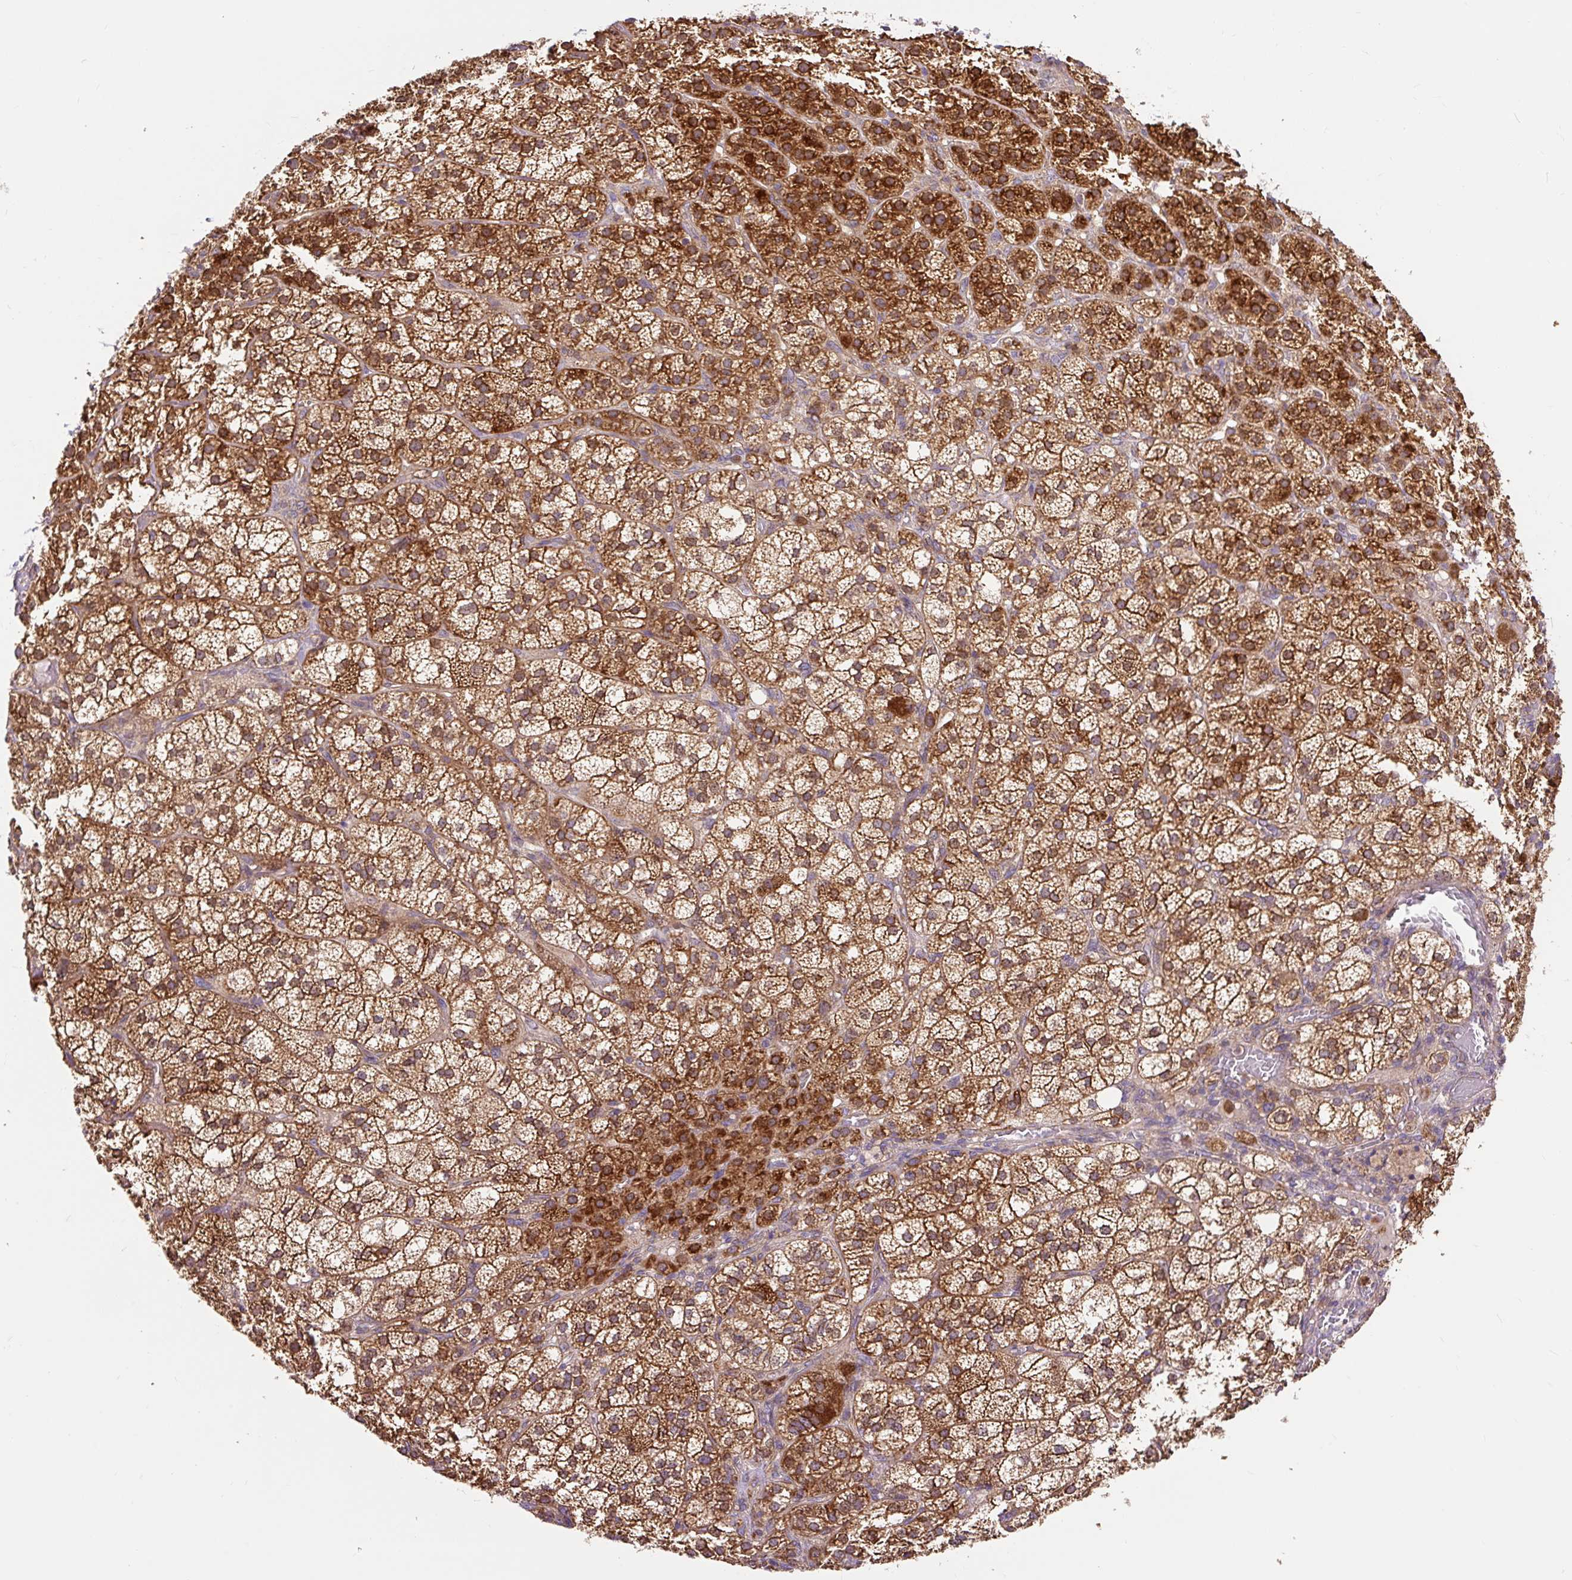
{"staining": {"intensity": "strong", "quantity": ">75%", "location": "cytoplasmic/membranous"}, "tissue": "adrenal gland", "cell_type": "Glandular cells", "image_type": "normal", "snomed": [{"axis": "morphology", "description": "Normal tissue, NOS"}, {"axis": "topography", "description": "Adrenal gland"}], "caption": "Immunohistochemistry of benign adrenal gland reveals high levels of strong cytoplasmic/membranous expression in approximately >75% of glandular cells. Nuclei are stained in blue.", "gene": "TRIAP1", "patient": {"sex": "female", "age": 60}}